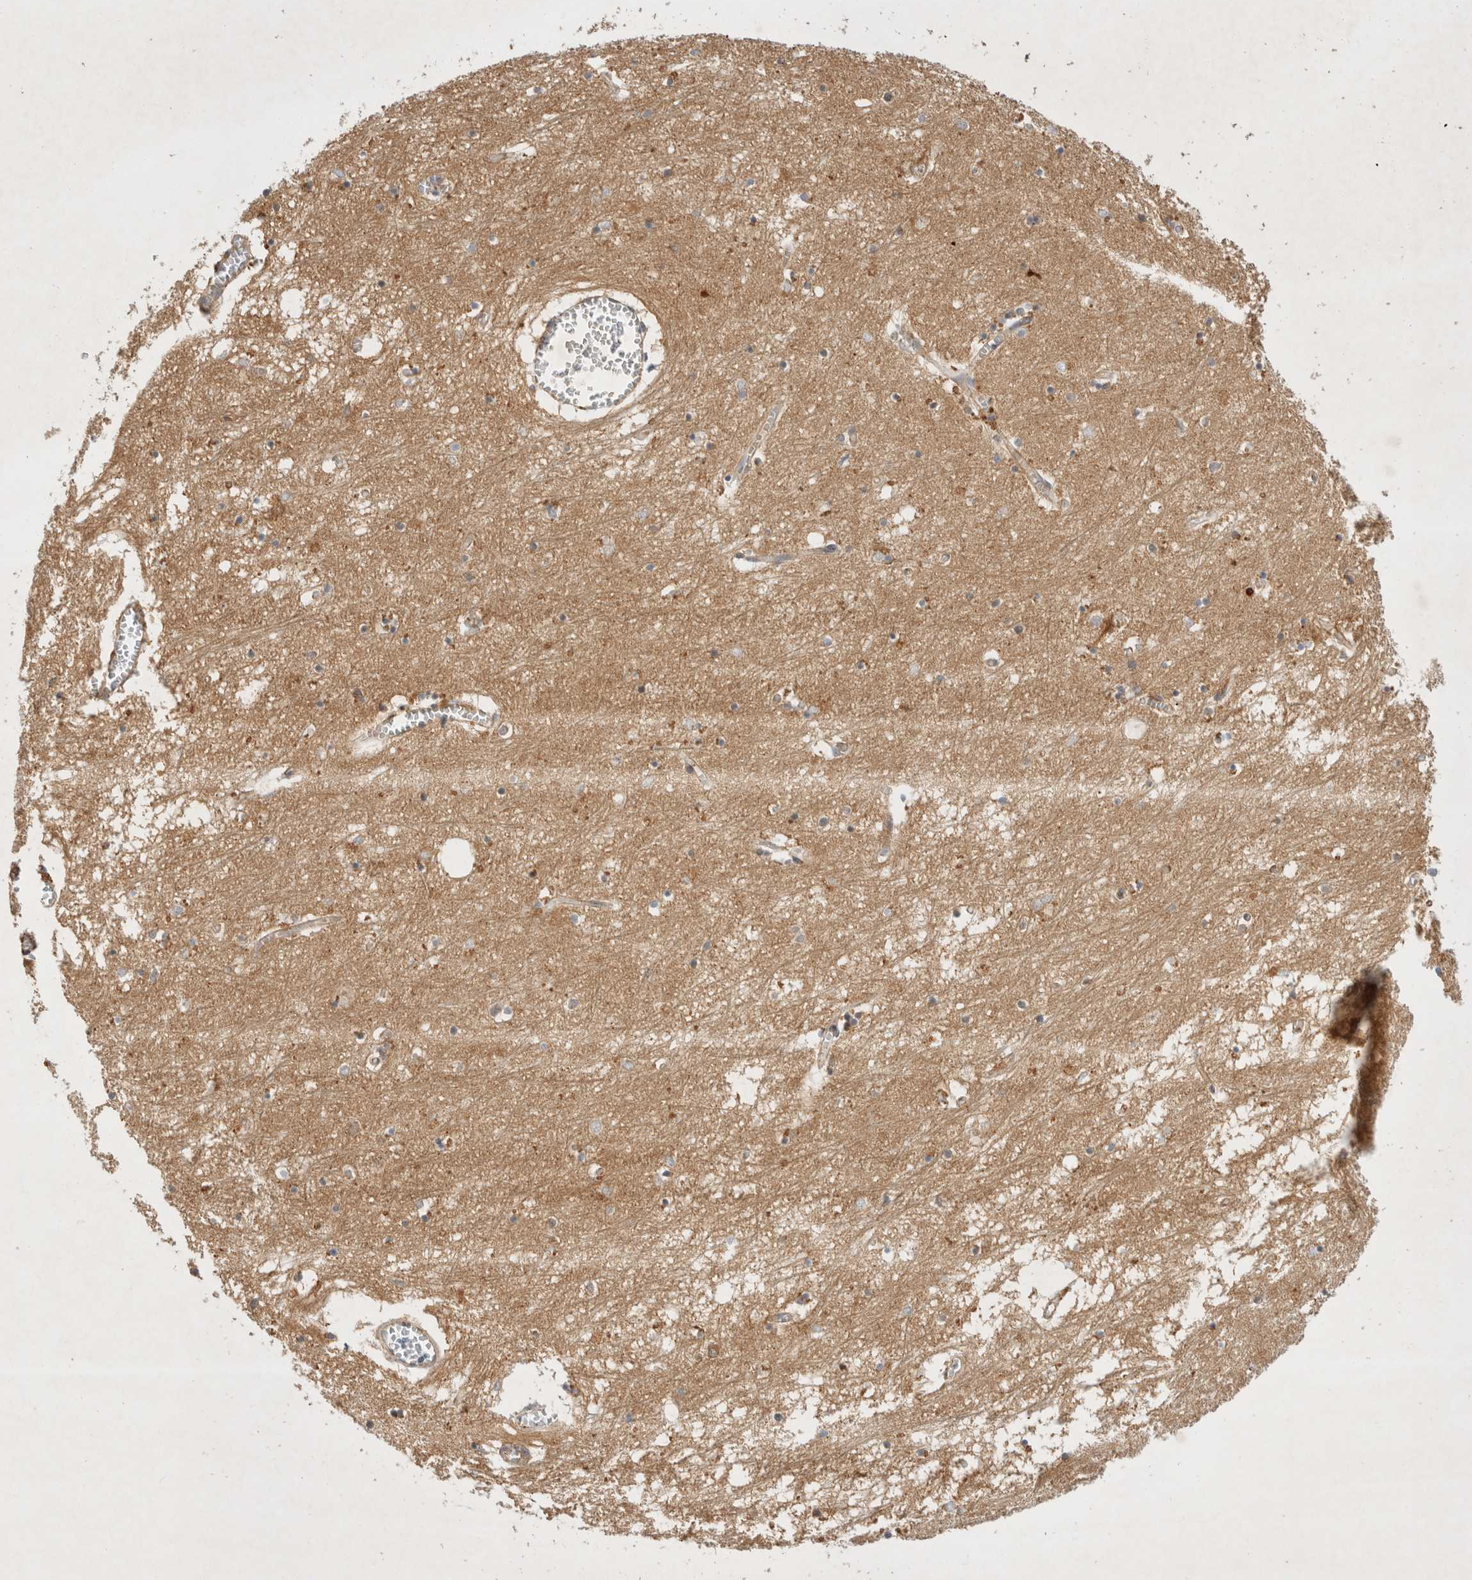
{"staining": {"intensity": "moderate", "quantity": "<25%", "location": "cytoplasmic/membranous"}, "tissue": "hippocampus", "cell_type": "Glial cells", "image_type": "normal", "snomed": [{"axis": "morphology", "description": "Normal tissue, NOS"}, {"axis": "topography", "description": "Hippocampus"}], "caption": "Brown immunohistochemical staining in benign hippocampus displays moderate cytoplasmic/membranous positivity in approximately <25% of glial cells.", "gene": "GPR150", "patient": {"sex": "male", "age": 70}}